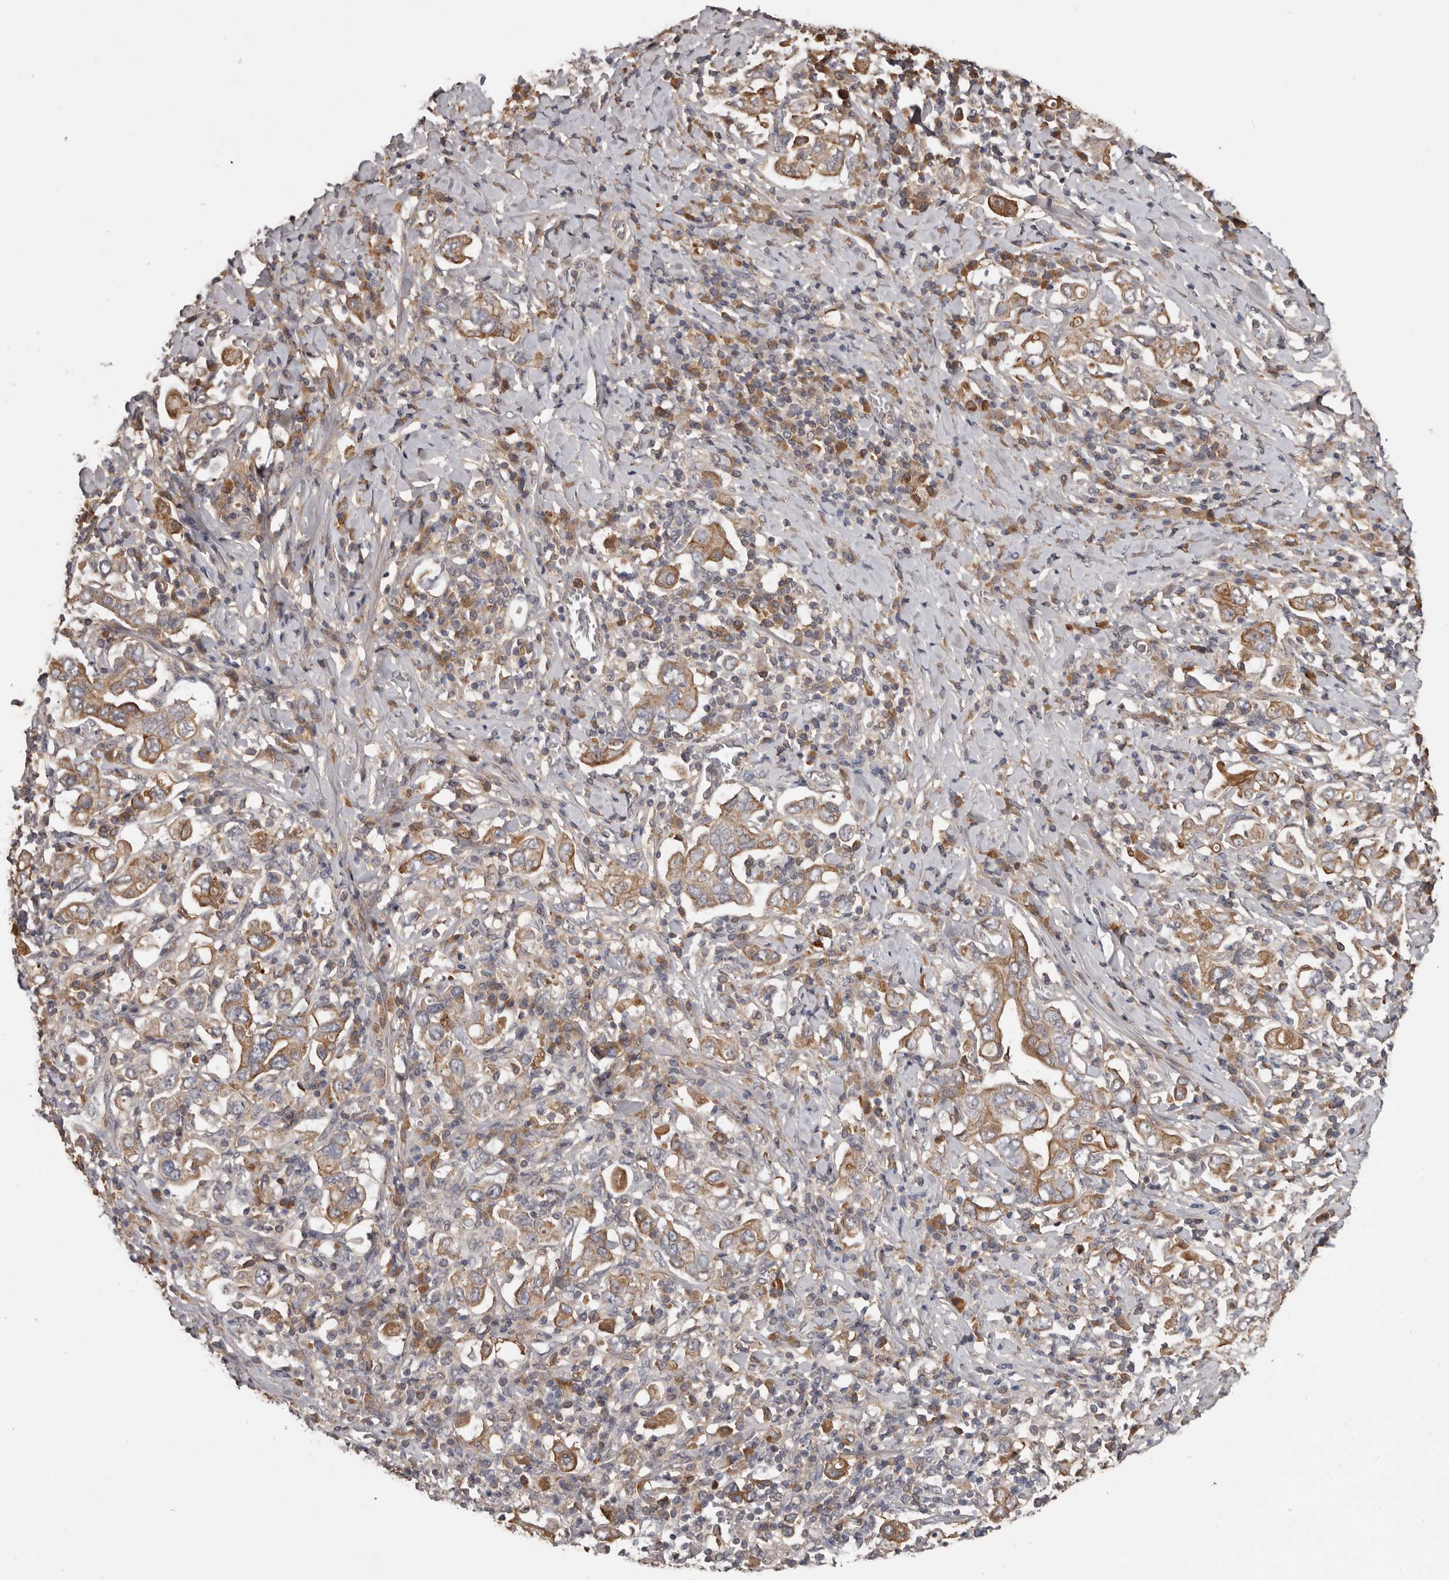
{"staining": {"intensity": "moderate", "quantity": ">75%", "location": "cytoplasmic/membranous"}, "tissue": "stomach cancer", "cell_type": "Tumor cells", "image_type": "cancer", "snomed": [{"axis": "morphology", "description": "Adenocarcinoma, NOS"}, {"axis": "topography", "description": "Stomach, upper"}], "caption": "Tumor cells demonstrate medium levels of moderate cytoplasmic/membranous positivity in approximately >75% of cells in stomach cancer (adenocarcinoma).", "gene": "NMUR1", "patient": {"sex": "male", "age": 62}}